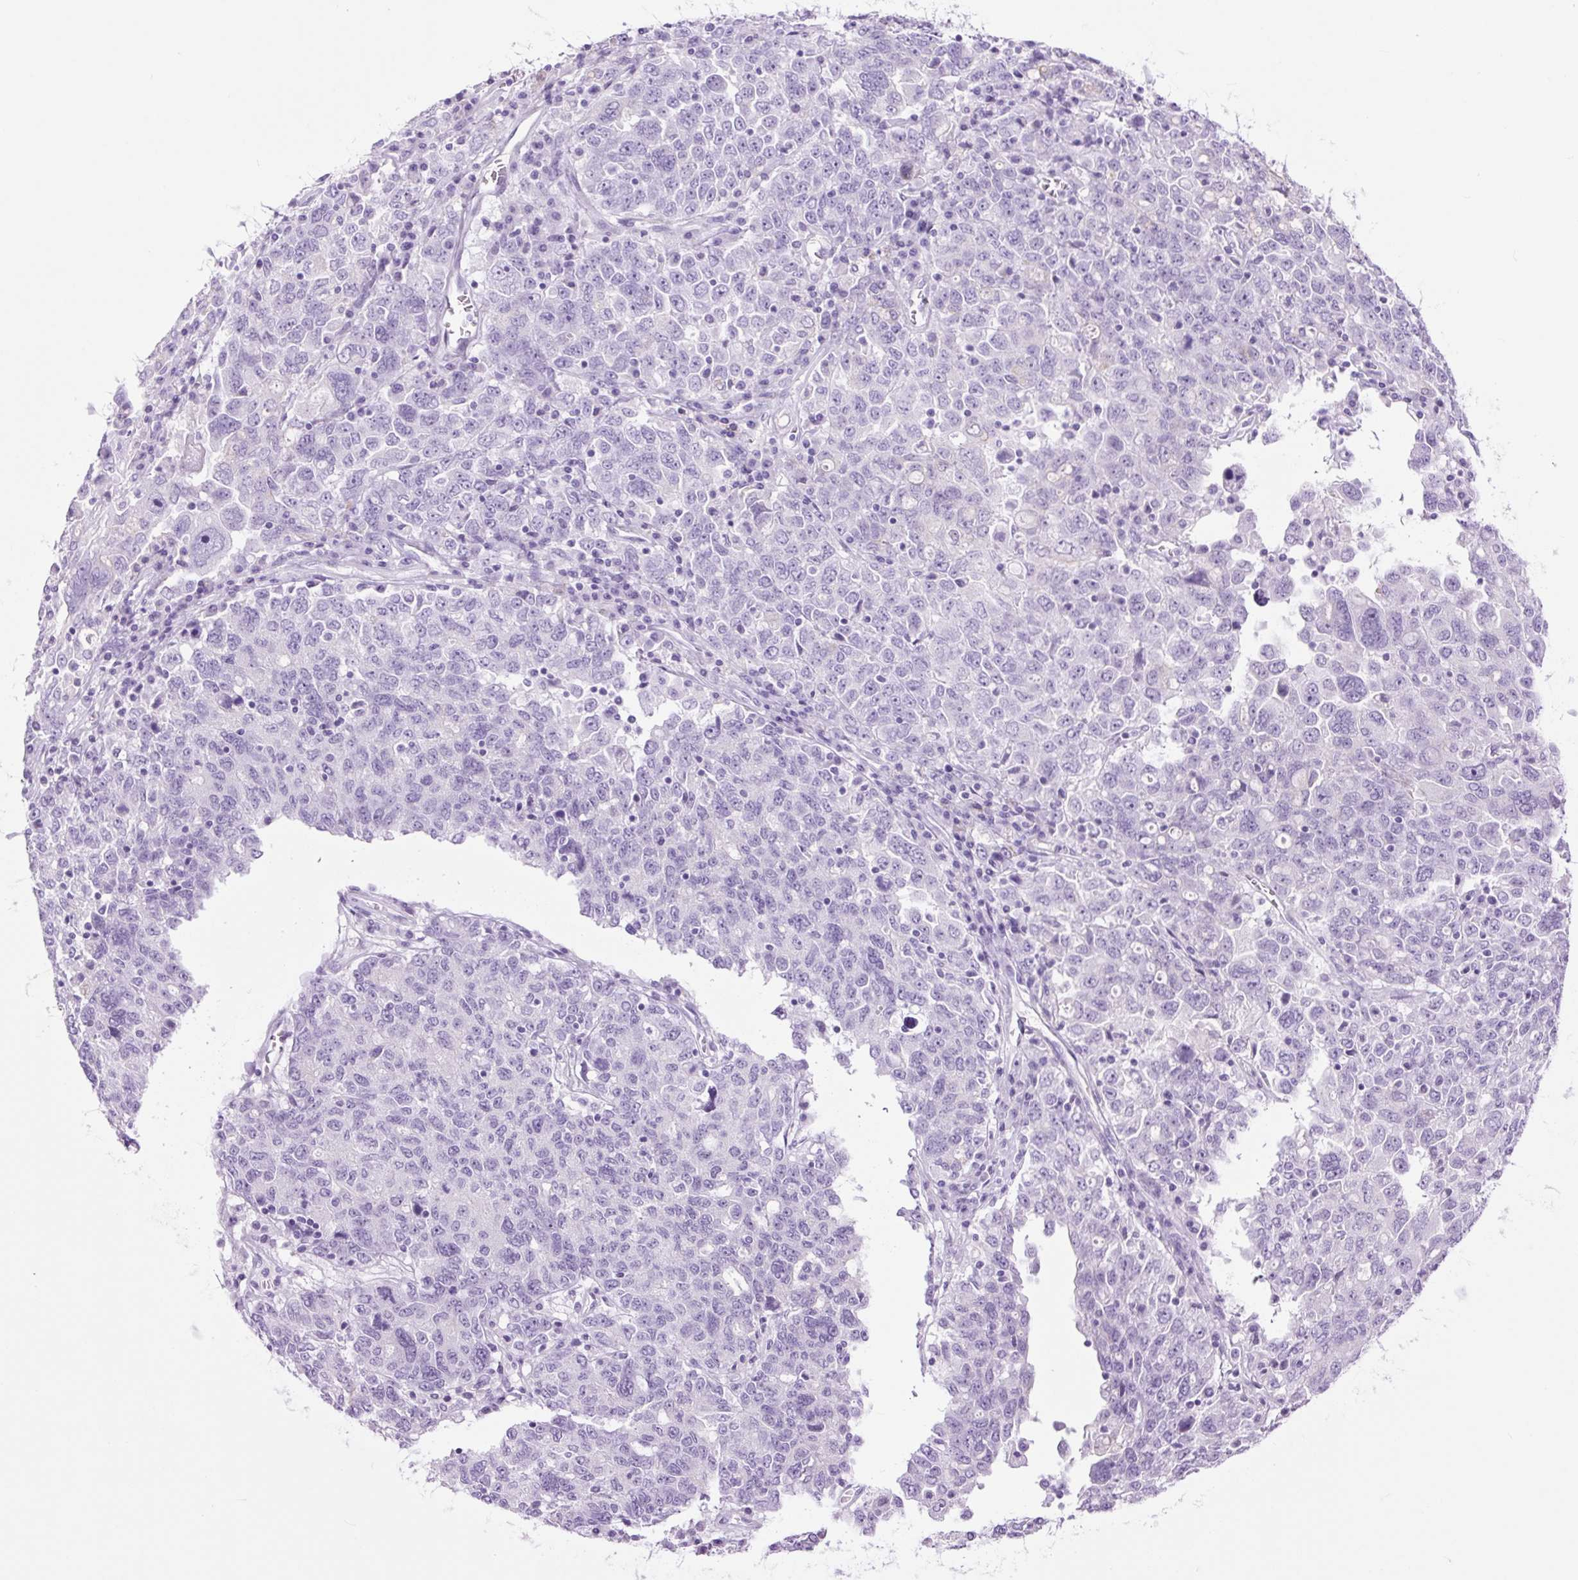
{"staining": {"intensity": "negative", "quantity": "none", "location": "none"}, "tissue": "ovarian cancer", "cell_type": "Tumor cells", "image_type": "cancer", "snomed": [{"axis": "morphology", "description": "Carcinoma, endometroid"}, {"axis": "topography", "description": "Ovary"}], "caption": "High magnification brightfield microscopy of ovarian cancer (endometroid carcinoma) stained with DAB (brown) and counterstained with hematoxylin (blue): tumor cells show no significant positivity. Nuclei are stained in blue.", "gene": "TFF2", "patient": {"sex": "female", "age": 62}}